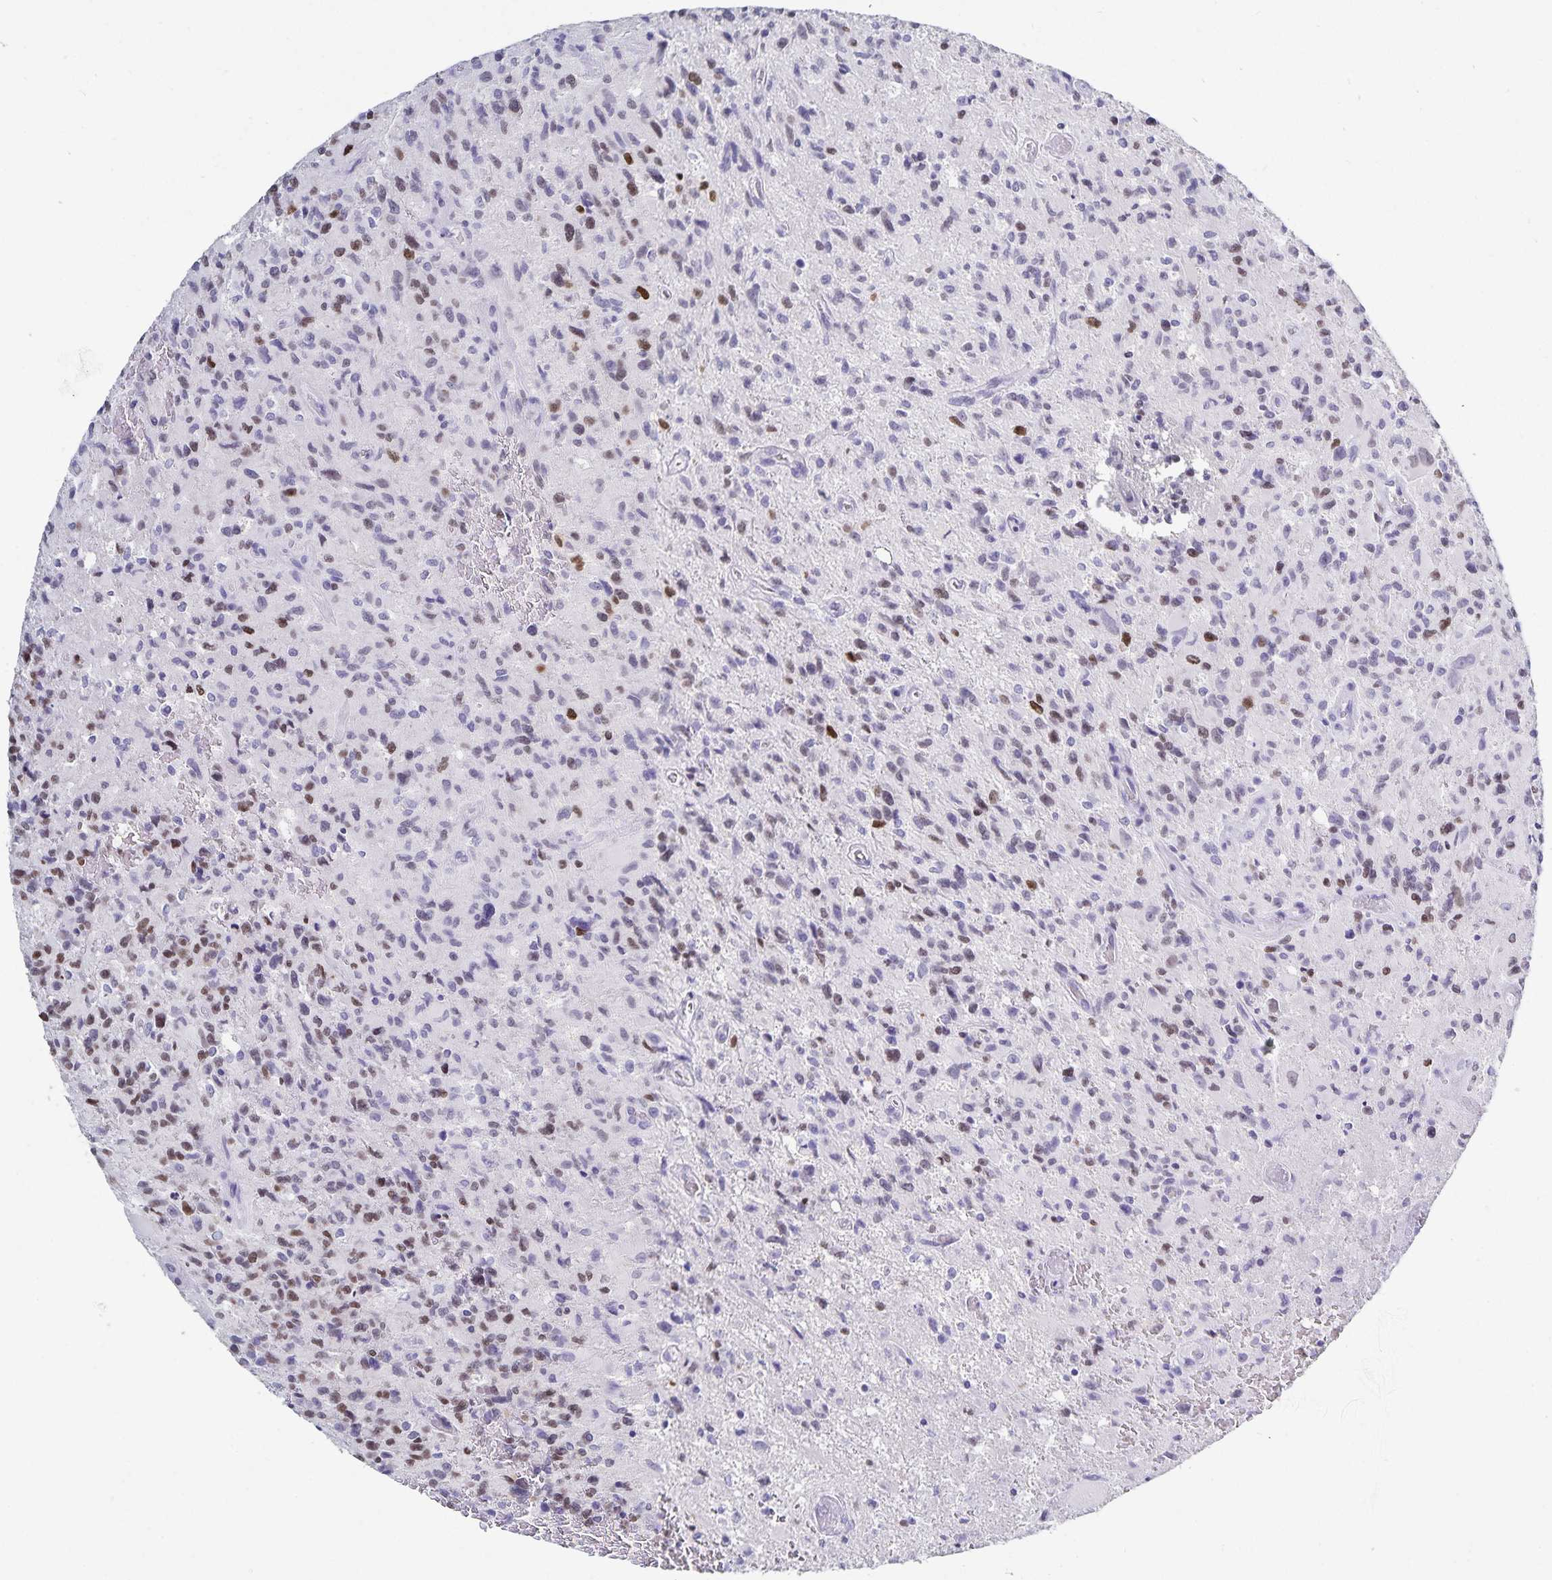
{"staining": {"intensity": "moderate", "quantity": "<25%", "location": "nuclear"}, "tissue": "glioma", "cell_type": "Tumor cells", "image_type": "cancer", "snomed": [{"axis": "morphology", "description": "Glioma, malignant, High grade"}, {"axis": "topography", "description": "Brain"}], "caption": "The micrograph shows immunohistochemical staining of malignant glioma (high-grade). There is moderate nuclear expression is appreciated in approximately <25% of tumor cells. (DAB (3,3'-diaminobenzidine) IHC, brown staining for protein, blue staining for nuclei).", "gene": "HMGB3", "patient": {"sex": "male", "age": 63}}